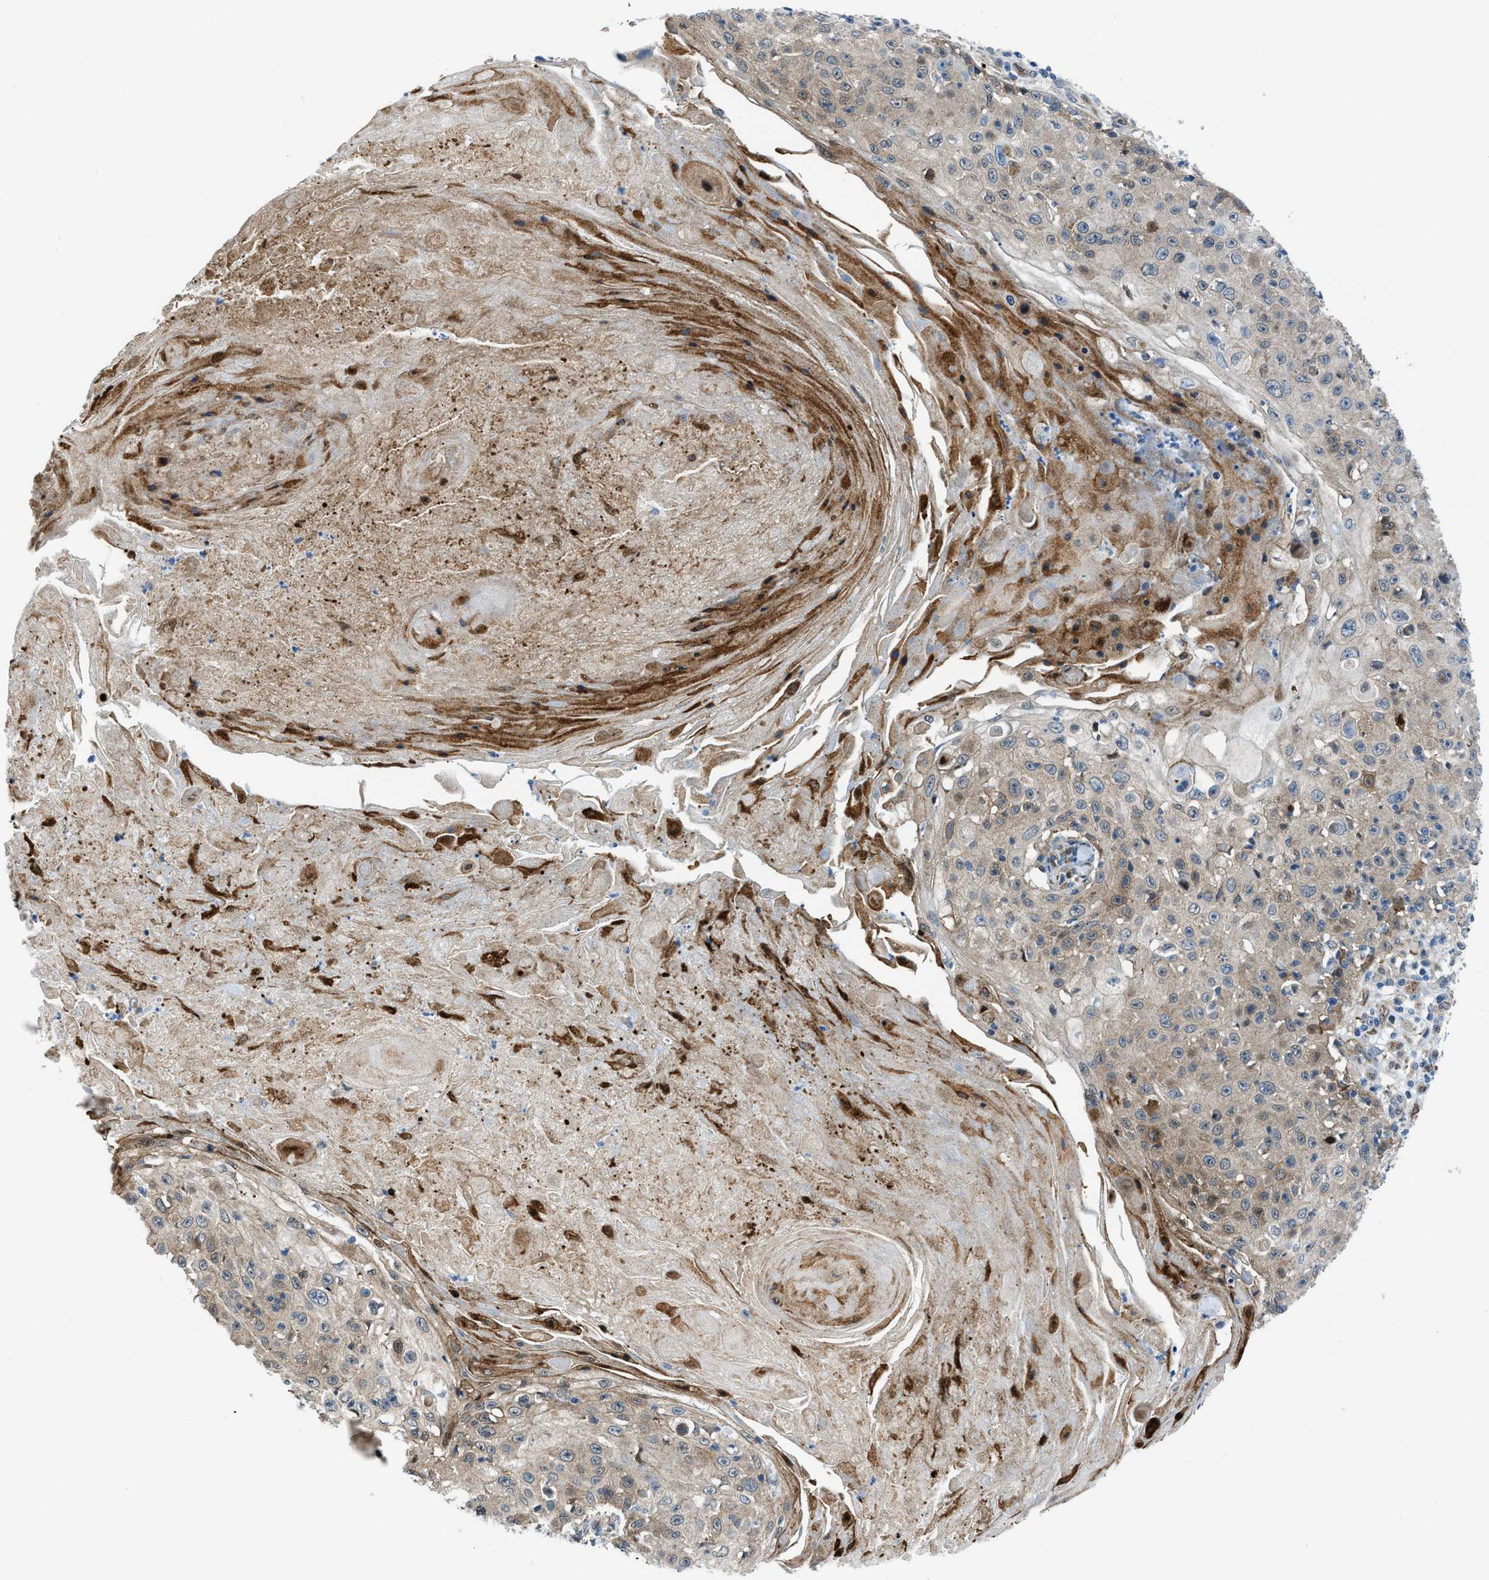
{"staining": {"intensity": "moderate", "quantity": "<25%", "location": "cytoplasmic/membranous"}, "tissue": "skin cancer", "cell_type": "Tumor cells", "image_type": "cancer", "snomed": [{"axis": "morphology", "description": "Squamous cell carcinoma, NOS"}, {"axis": "topography", "description": "Skin"}], "caption": "Skin squamous cell carcinoma tissue exhibits moderate cytoplasmic/membranous positivity in approximately <25% of tumor cells, visualized by immunohistochemistry. Using DAB (3,3'-diaminobenzidine) (brown) and hematoxylin (blue) stains, captured at high magnification using brightfield microscopy.", "gene": "YWHAE", "patient": {"sex": "male", "age": 86}}